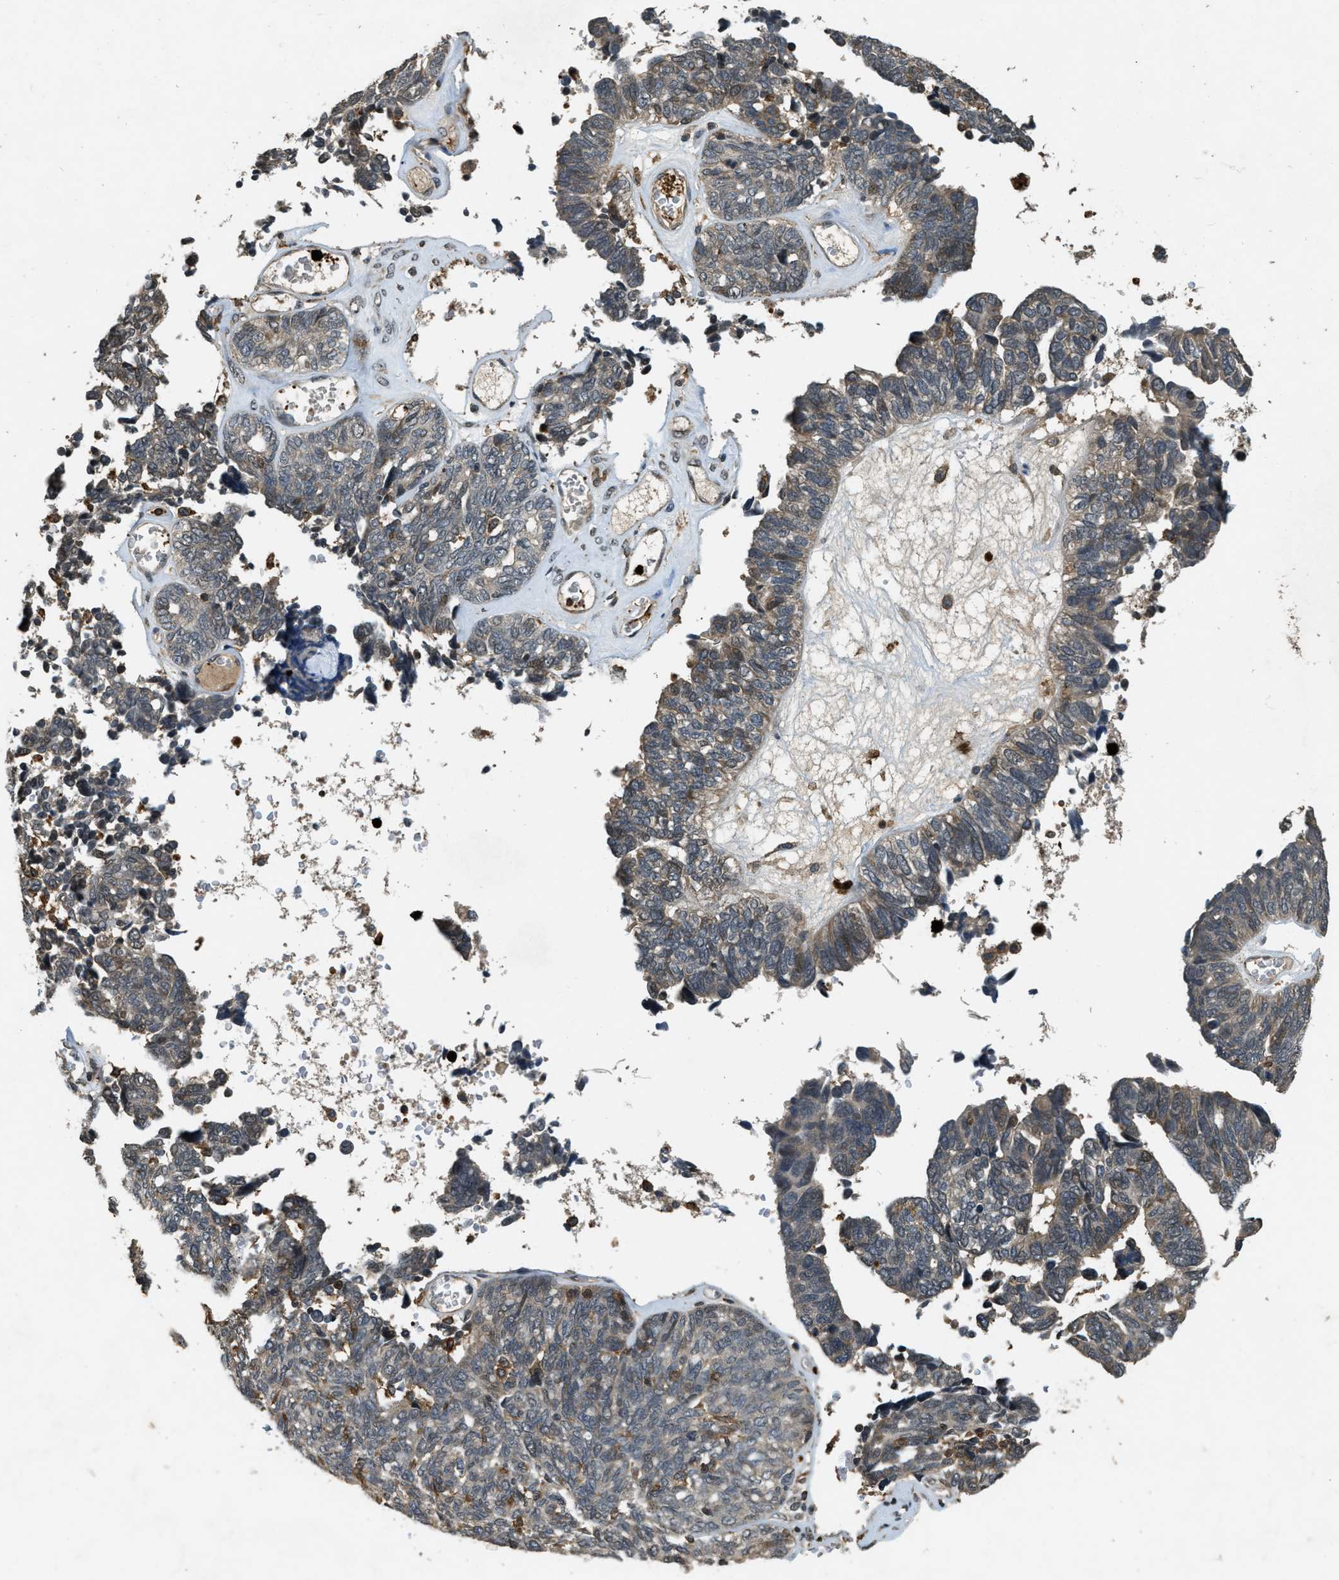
{"staining": {"intensity": "weak", "quantity": "<25%", "location": "cytoplasmic/membranous"}, "tissue": "ovarian cancer", "cell_type": "Tumor cells", "image_type": "cancer", "snomed": [{"axis": "morphology", "description": "Cystadenocarcinoma, serous, NOS"}, {"axis": "topography", "description": "Ovary"}], "caption": "Immunohistochemistry image of neoplastic tissue: human serous cystadenocarcinoma (ovarian) stained with DAB (3,3'-diaminobenzidine) displays no significant protein staining in tumor cells. Nuclei are stained in blue.", "gene": "RNF141", "patient": {"sex": "female", "age": 79}}